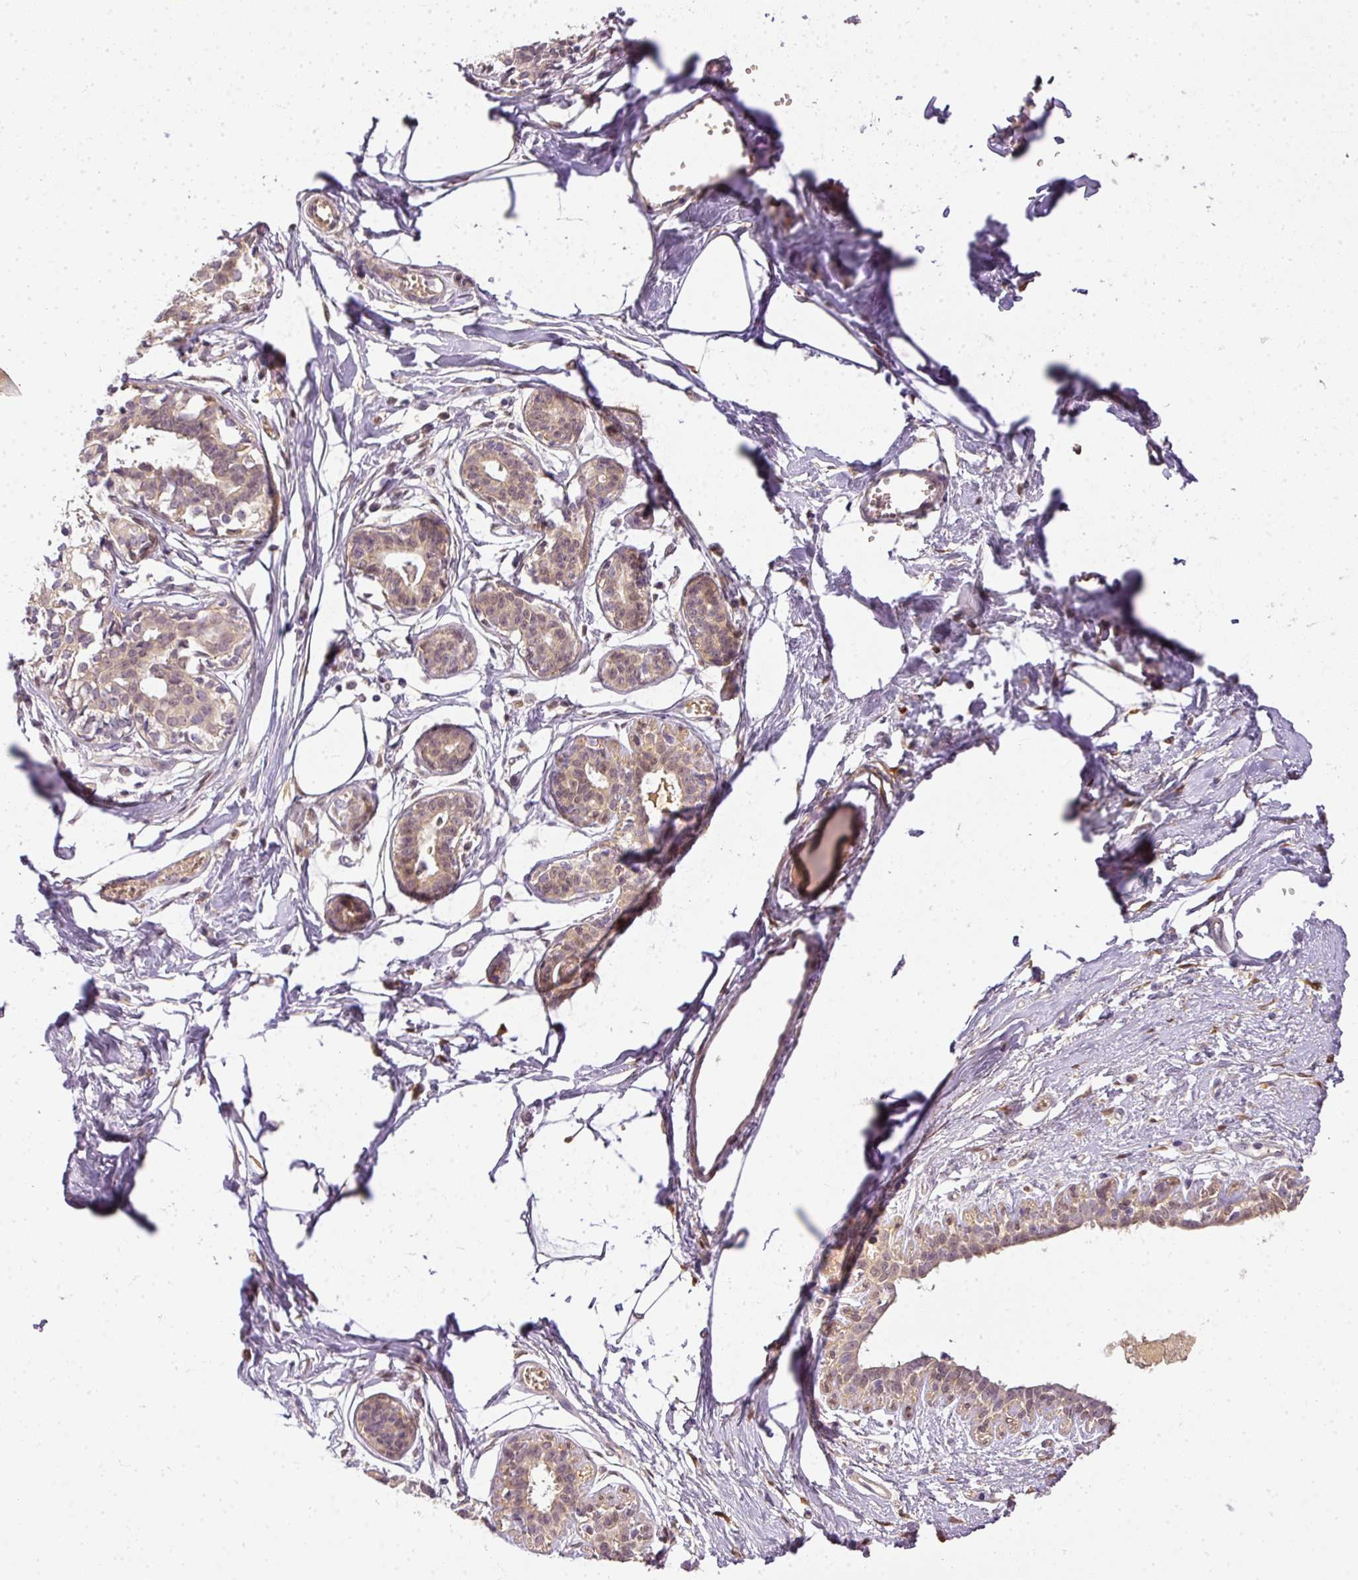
{"staining": {"intensity": "weak", "quantity": "25%-75%", "location": "cytoplasmic/membranous"}, "tissue": "breast", "cell_type": "Glandular cells", "image_type": "normal", "snomed": [{"axis": "morphology", "description": "Normal tissue, NOS"}, {"axis": "topography", "description": "Breast"}], "caption": "Breast stained with DAB (3,3'-diaminobenzidine) IHC displays low levels of weak cytoplasmic/membranous positivity in approximately 25%-75% of glandular cells. (DAB = brown stain, brightfield microscopy at high magnification).", "gene": "ADH5", "patient": {"sex": "female", "age": 45}}